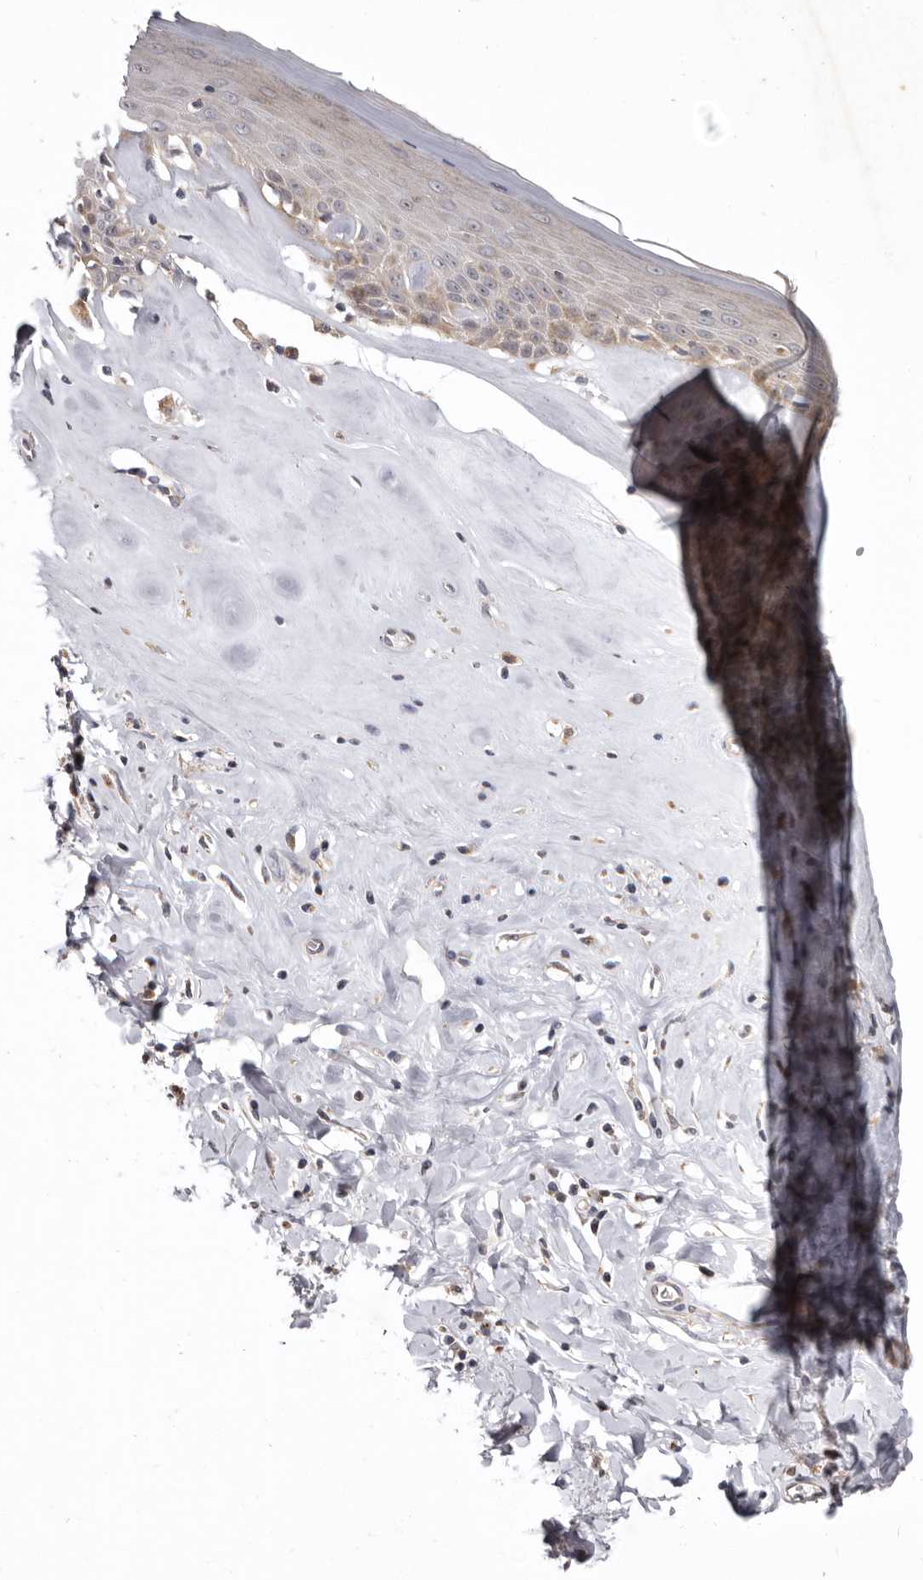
{"staining": {"intensity": "moderate", "quantity": "<25%", "location": "cytoplasmic/membranous"}, "tissue": "skin", "cell_type": "Epidermal cells", "image_type": "normal", "snomed": [{"axis": "morphology", "description": "Normal tissue, NOS"}, {"axis": "morphology", "description": "Inflammation, NOS"}, {"axis": "topography", "description": "Vulva"}], "caption": "DAB (3,3'-diaminobenzidine) immunohistochemical staining of benign human skin shows moderate cytoplasmic/membranous protein staining in approximately <25% of epidermal cells. The protein is shown in brown color, while the nuclei are stained blue.", "gene": "SMC4", "patient": {"sex": "female", "age": 84}}